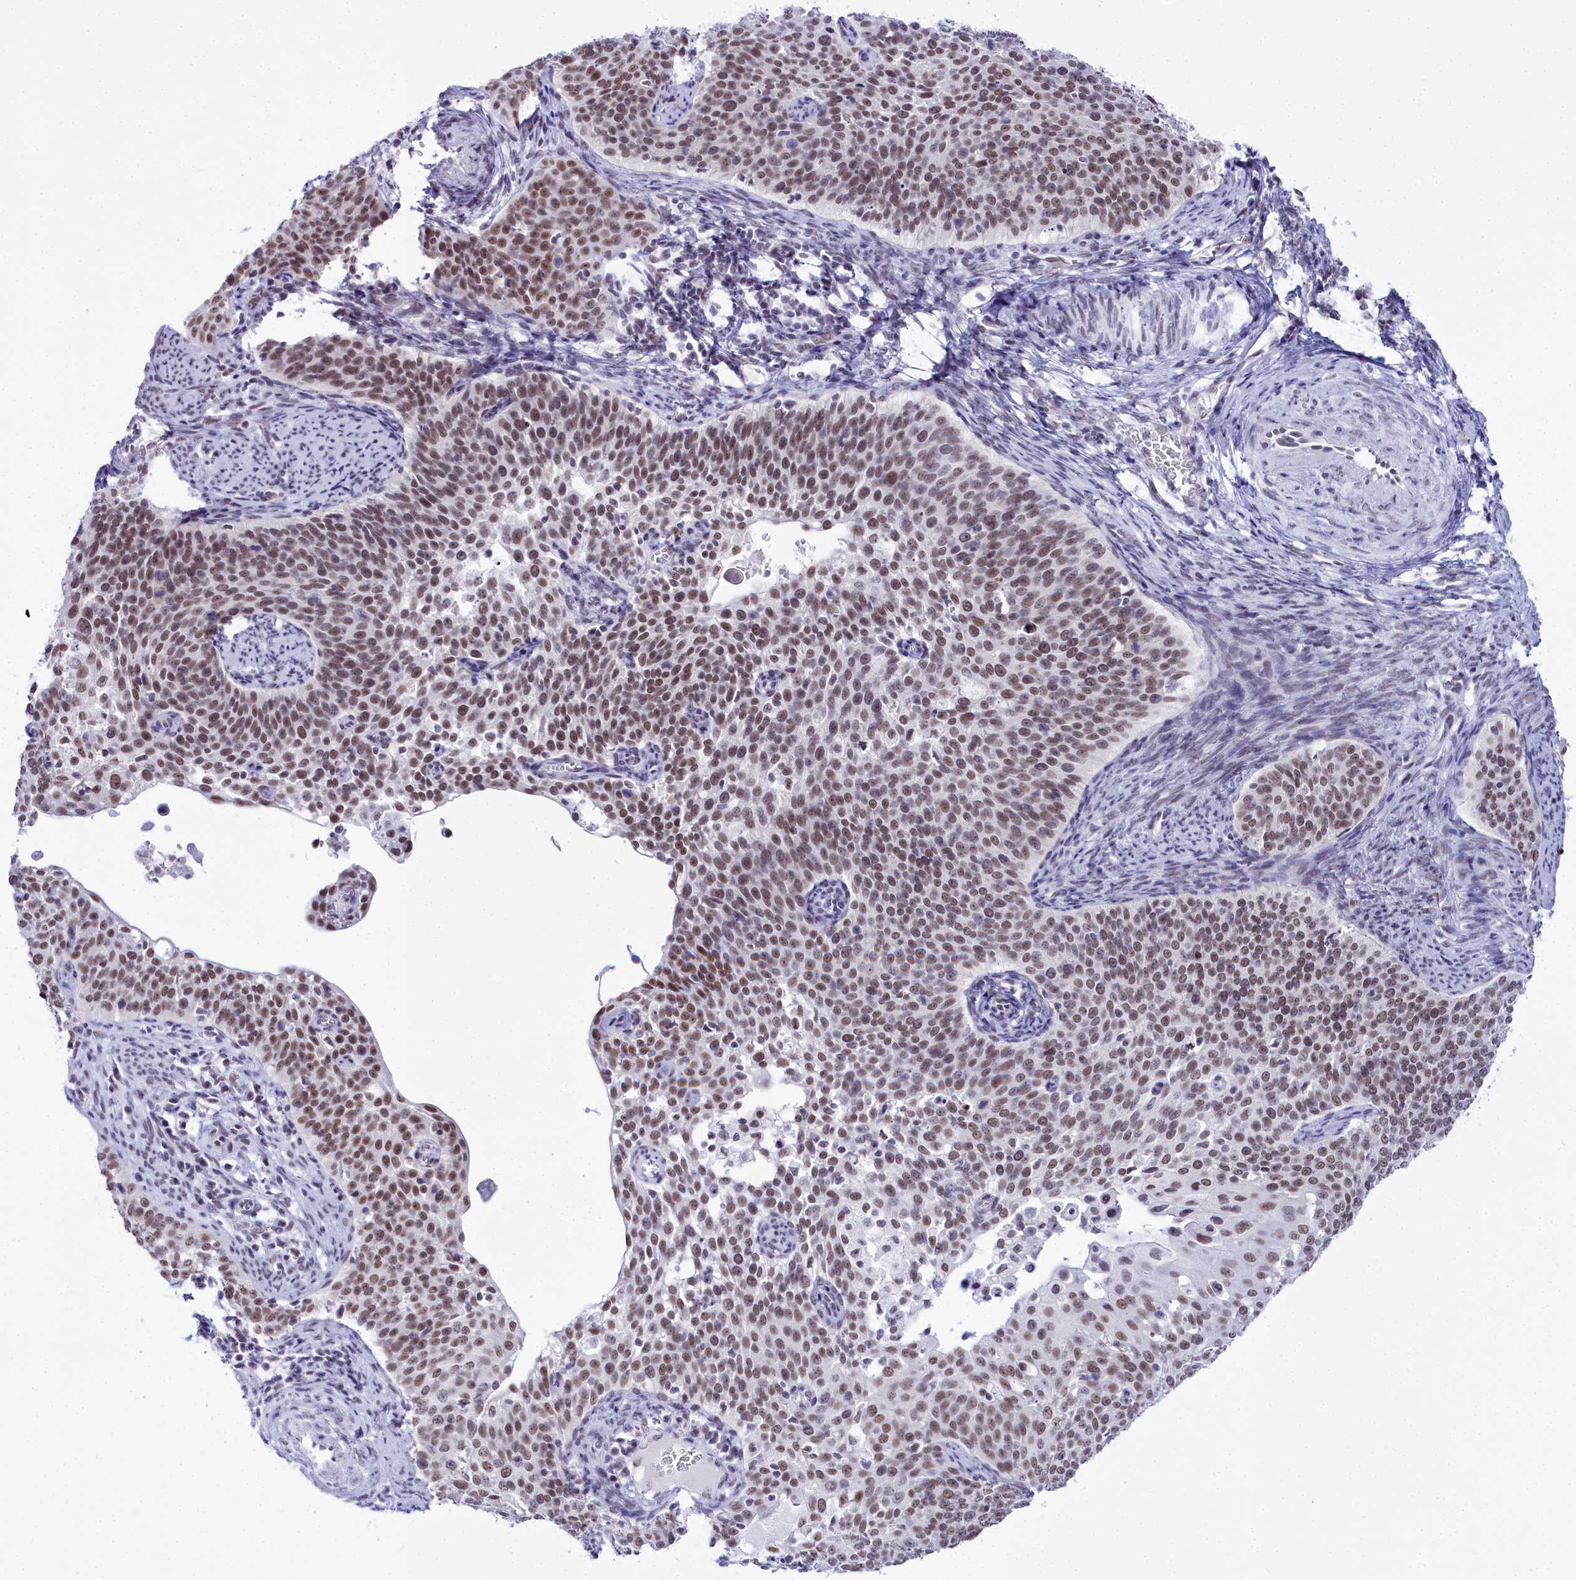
{"staining": {"intensity": "moderate", "quantity": ">75%", "location": "nuclear"}, "tissue": "cervical cancer", "cell_type": "Tumor cells", "image_type": "cancer", "snomed": [{"axis": "morphology", "description": "Squamous cell carcinoma, NOS"}, {"axis": "topography", "description": "Cervix"}], "caption": "The immunohistochemical stain highlights moderate nuclear expression in tumor cells of cervical cancer (squamous cell carcinoma) tissue.", "gene": "RBM12", "patient": {"sex": "female", "age": 44}}